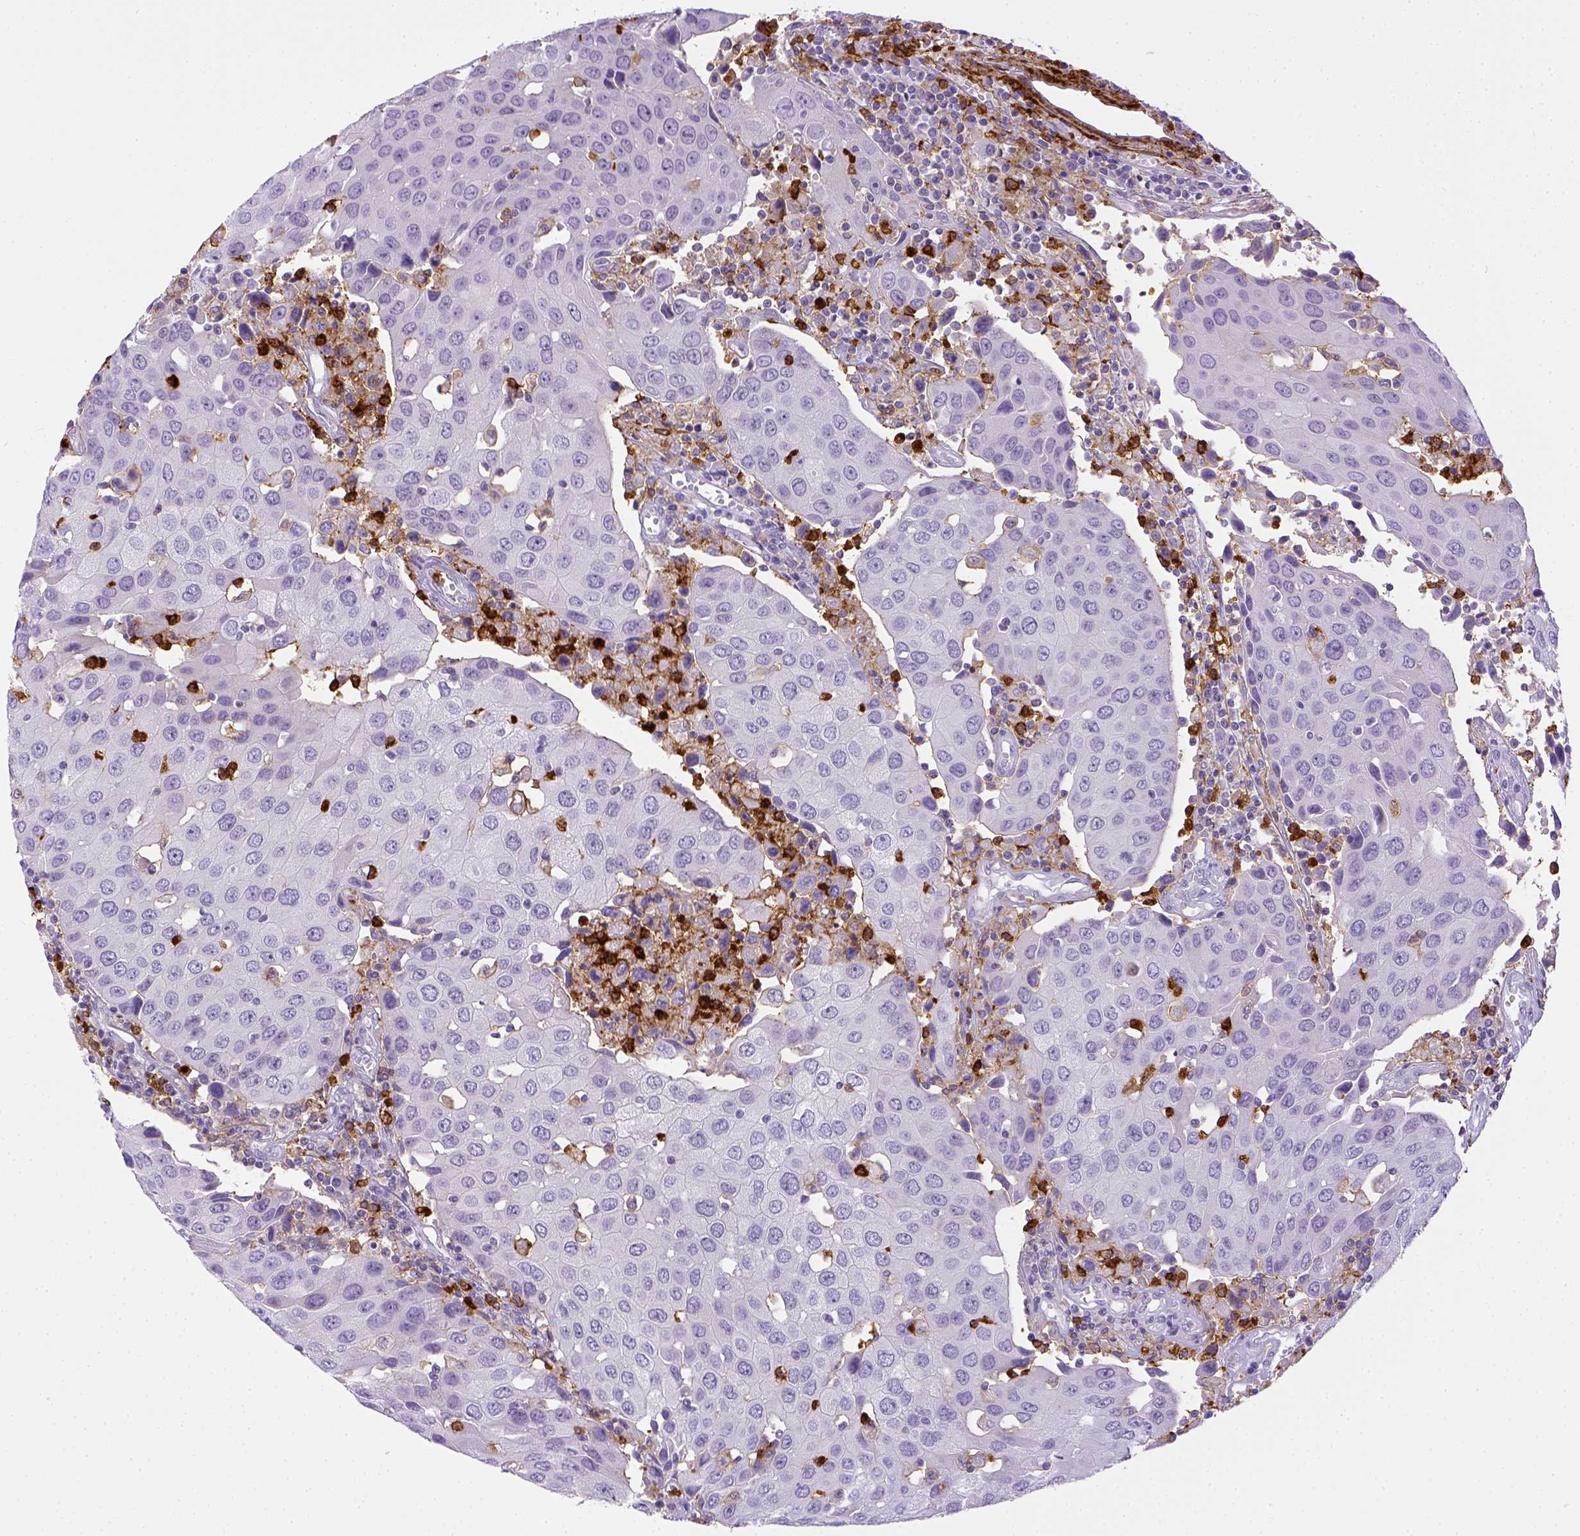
{"staining": {"intensity": "negative", "quantity": "none", "location": "none"}, "tissue": "urothelial cancer", "cell_type": "Tumor cells", "image_type": "cancer", "snomed": [{"axis": "morphology", "description": "Urothelial carcinoma, High grade"}, {"axis": "topography", "description": "Urinary bladder"}], "caption": "An image of human urothelial cancer is negative for staining in tumor cells.", "gene": "ITGAM", "patient": {"sex": "female", "age": 85}}